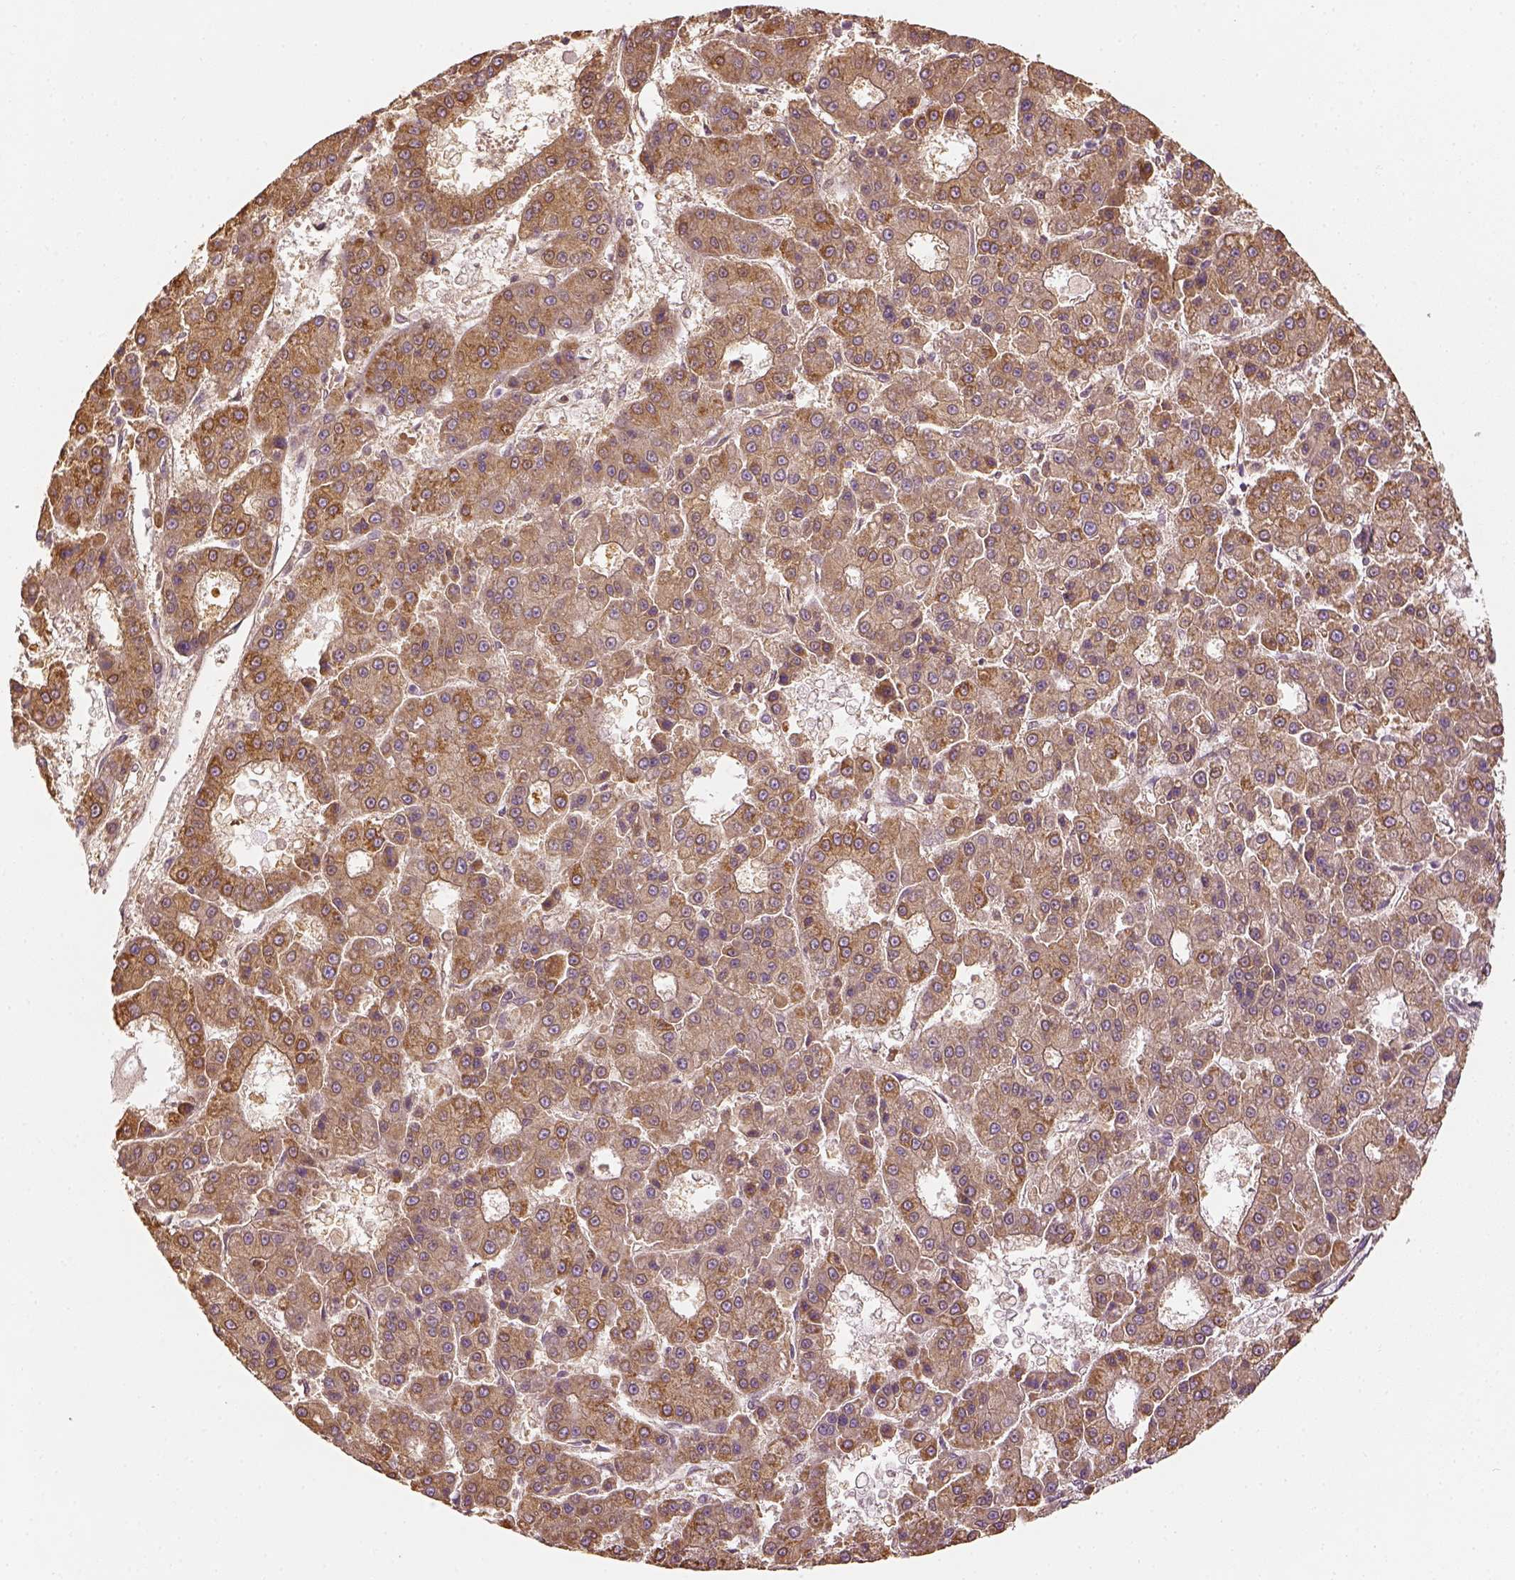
{"staining": {"intensity": "moderate", "quantity": ">75%", "location": "cytoplasmic/membranous"}, "tissue": "liver cancer", "cell_type": "Tumor cells", "image_type": "cancer", "snomed": [{"axis": "morphology", "description": "Carcinoma, Hepatocellular, NOS"}, {"axis": "topography", "description": "Liver"}], "caption": "Human liver cancer stained for a protein (brown) shows moderate cytoplasmic/membranous positive staining in approximately >75% of tumor cells.", "gene": "PAIP1", "patient": {"sex": "male", "age": 70}}